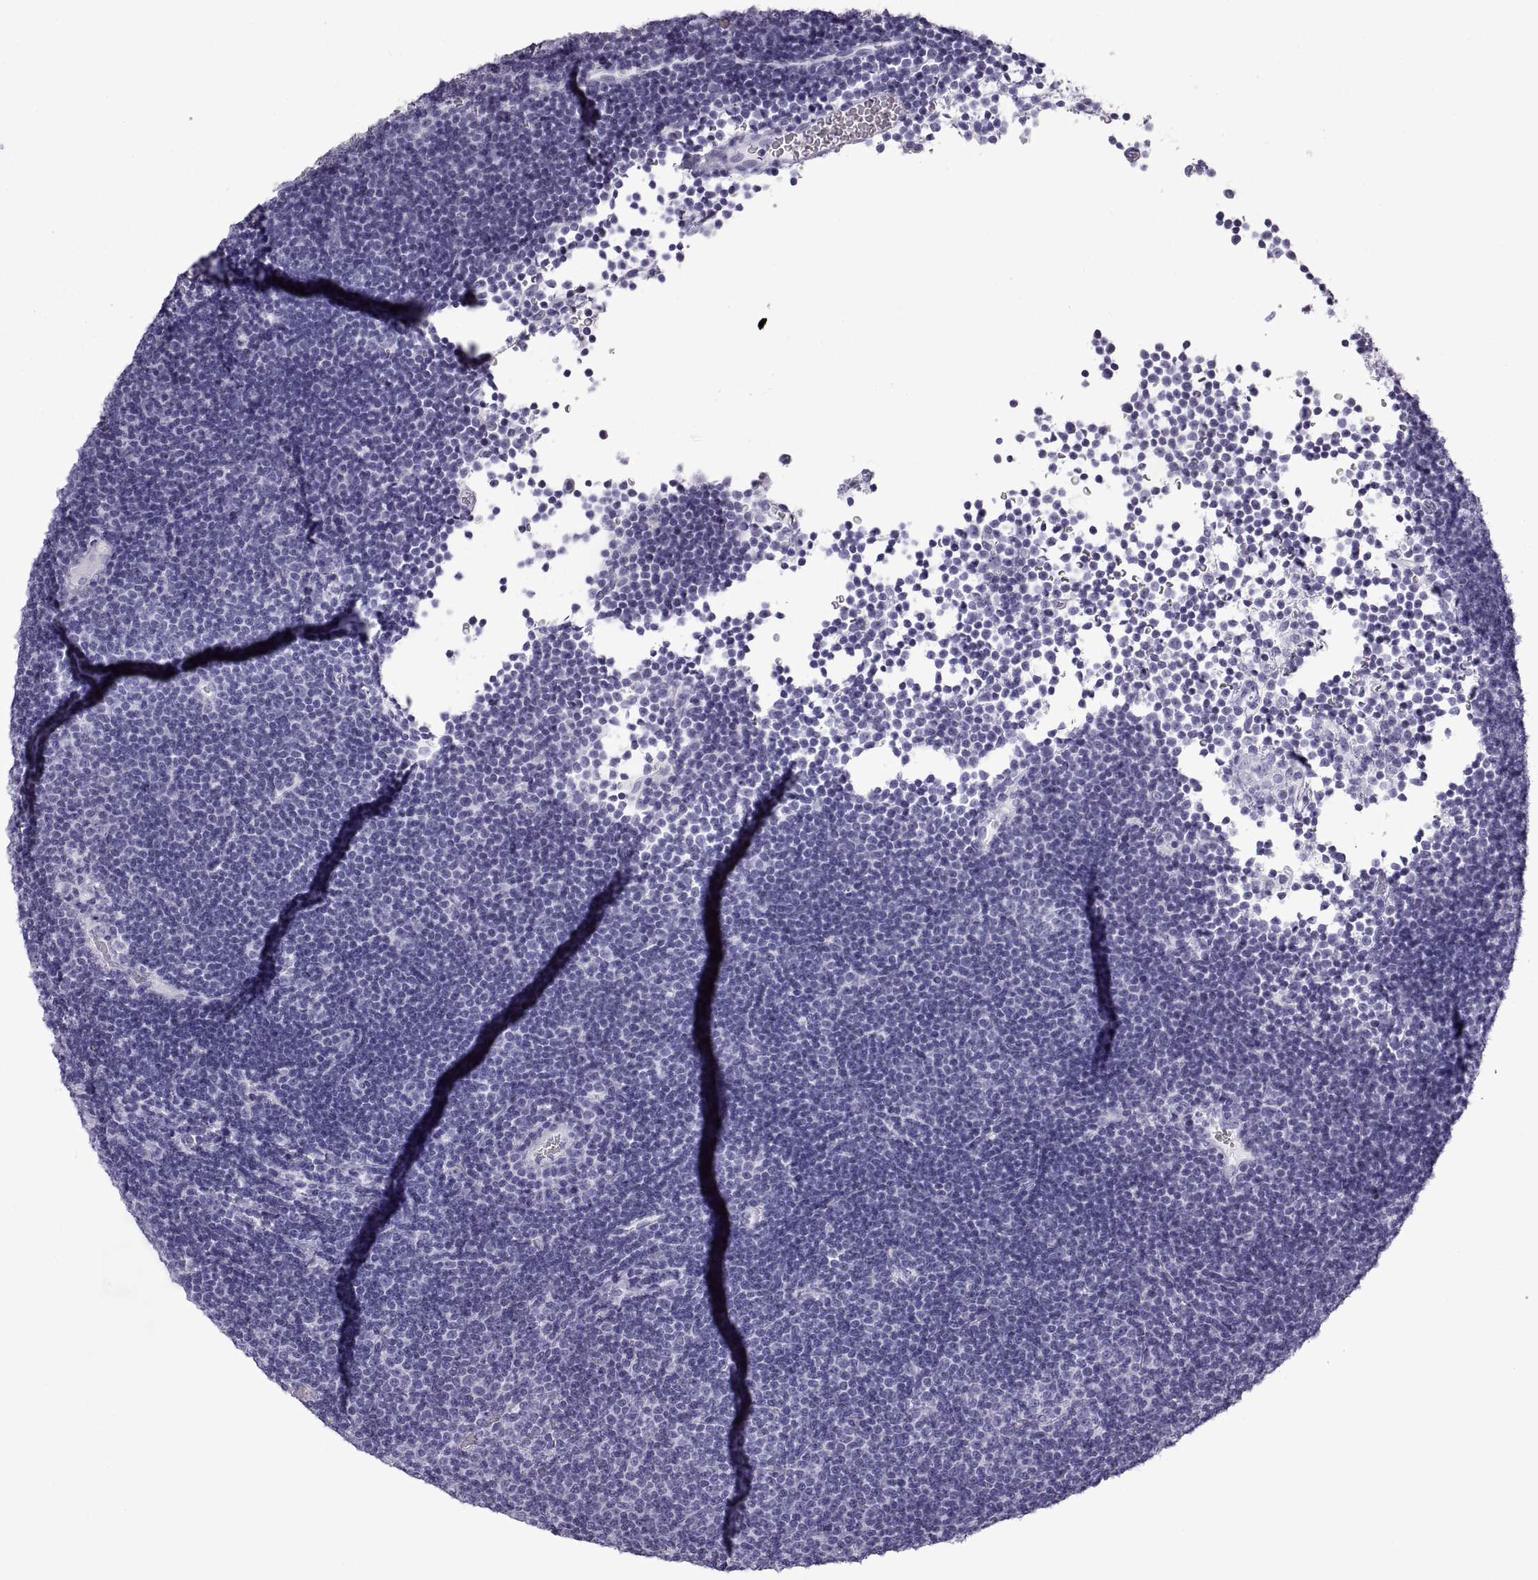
{"staining": {"intensity": "negative", "quantity": "none", "location": "none"}, "tissue": "lymphoma", "cell_type": "Tumor cells", "image_type": "cancer", "snomed": [{"axis": "morphology", "description": "Malignant lymphoma, non-Hodgkin's type, Low grade"}, {"axis": "topography", "description": "Brain"}], "caption": "Immunohistochemistry micrograph of human low-grade malignant lymphoma, non-Hodgkin's type stained for a protein (brown), which demonstrates no staining in tumor cells.", "gene": "RLBP1", "patient": {"sex": "female", "age": 66}}